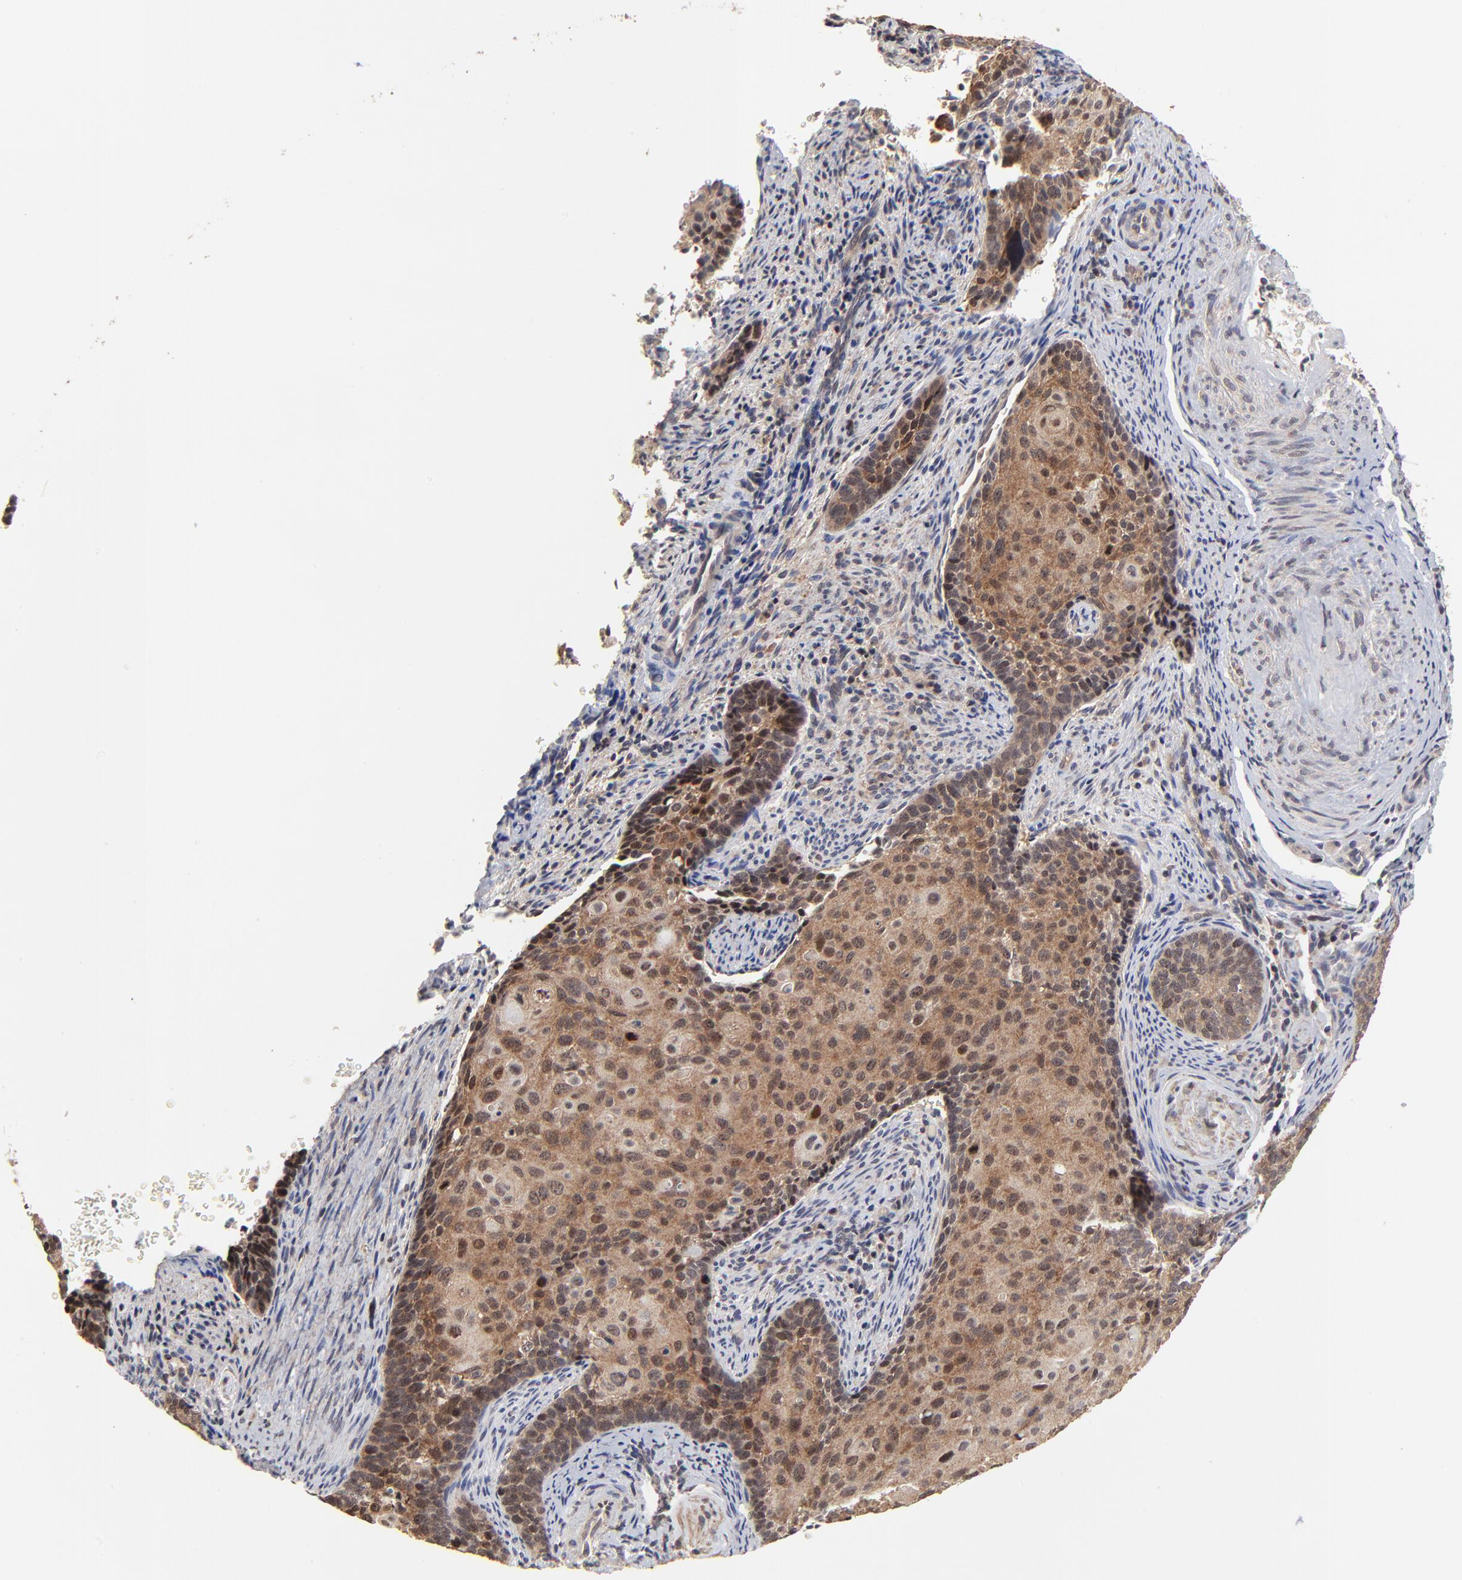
{"staining": {"intensity": "moderate", "quantity": ">75%", "location": "cytoplasmic/membranous,nuclear"}, "tissue": "cervical cancer", "cell_type": "Tumor cells", "image_type": "cancer", "snomed": [{"axis": "morphology", "description": "Squamous cell carcinoma, NOS"}, {"axis": "topography", "description": "Cervix"}], "caption": "The photomicrograph demonstrates immunohistochemical staining of cervical squamous cell carcinoma. There is moderate cytoplasmic/membranous and nuclear expression is appreciated in approximately >75% of tumor cells.", "gene": "FRMD8", "patient": {"sex": "female", "age": 33}}